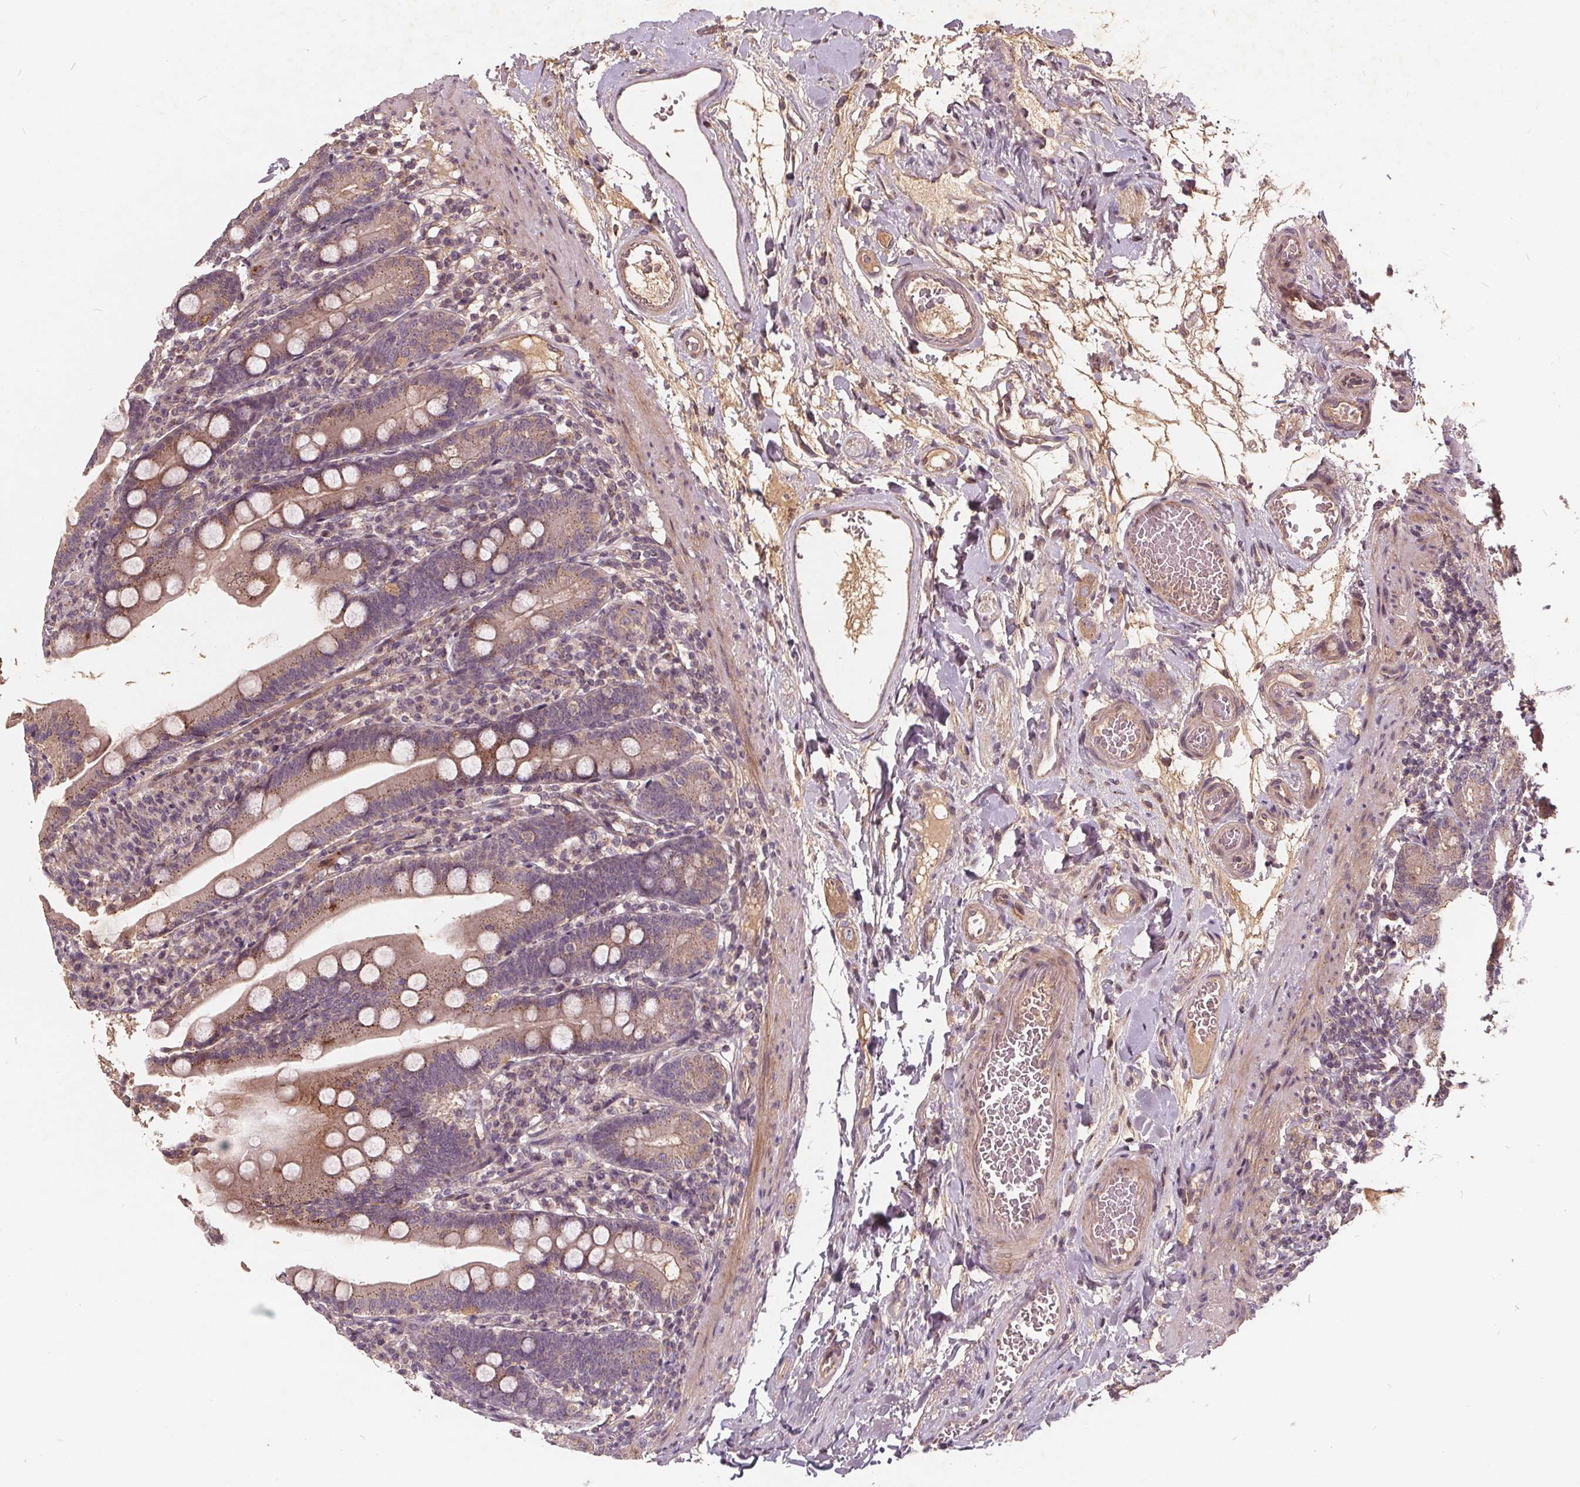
{"staining": {"intensity": "moderate", "quantity": "25%-75%", "location": "cytoplasmic/membranous"}, "tissue": "duodenum", "cell_type": "Glandular cells", "image_type": "normal", "snomed": [{"axis": "morphology", "description": "Normal tissue, NOS"}, {"axis": "topography", "description": "Duodenum"}], "caption": "The photomicrograph exhibits a brown stain indicating the presence of a protein in the cytoplasmic/membranous of glandular cells in duodenum.", "gene": "CSNK1G2", "patient": {"sex": "female", "age": 67}}